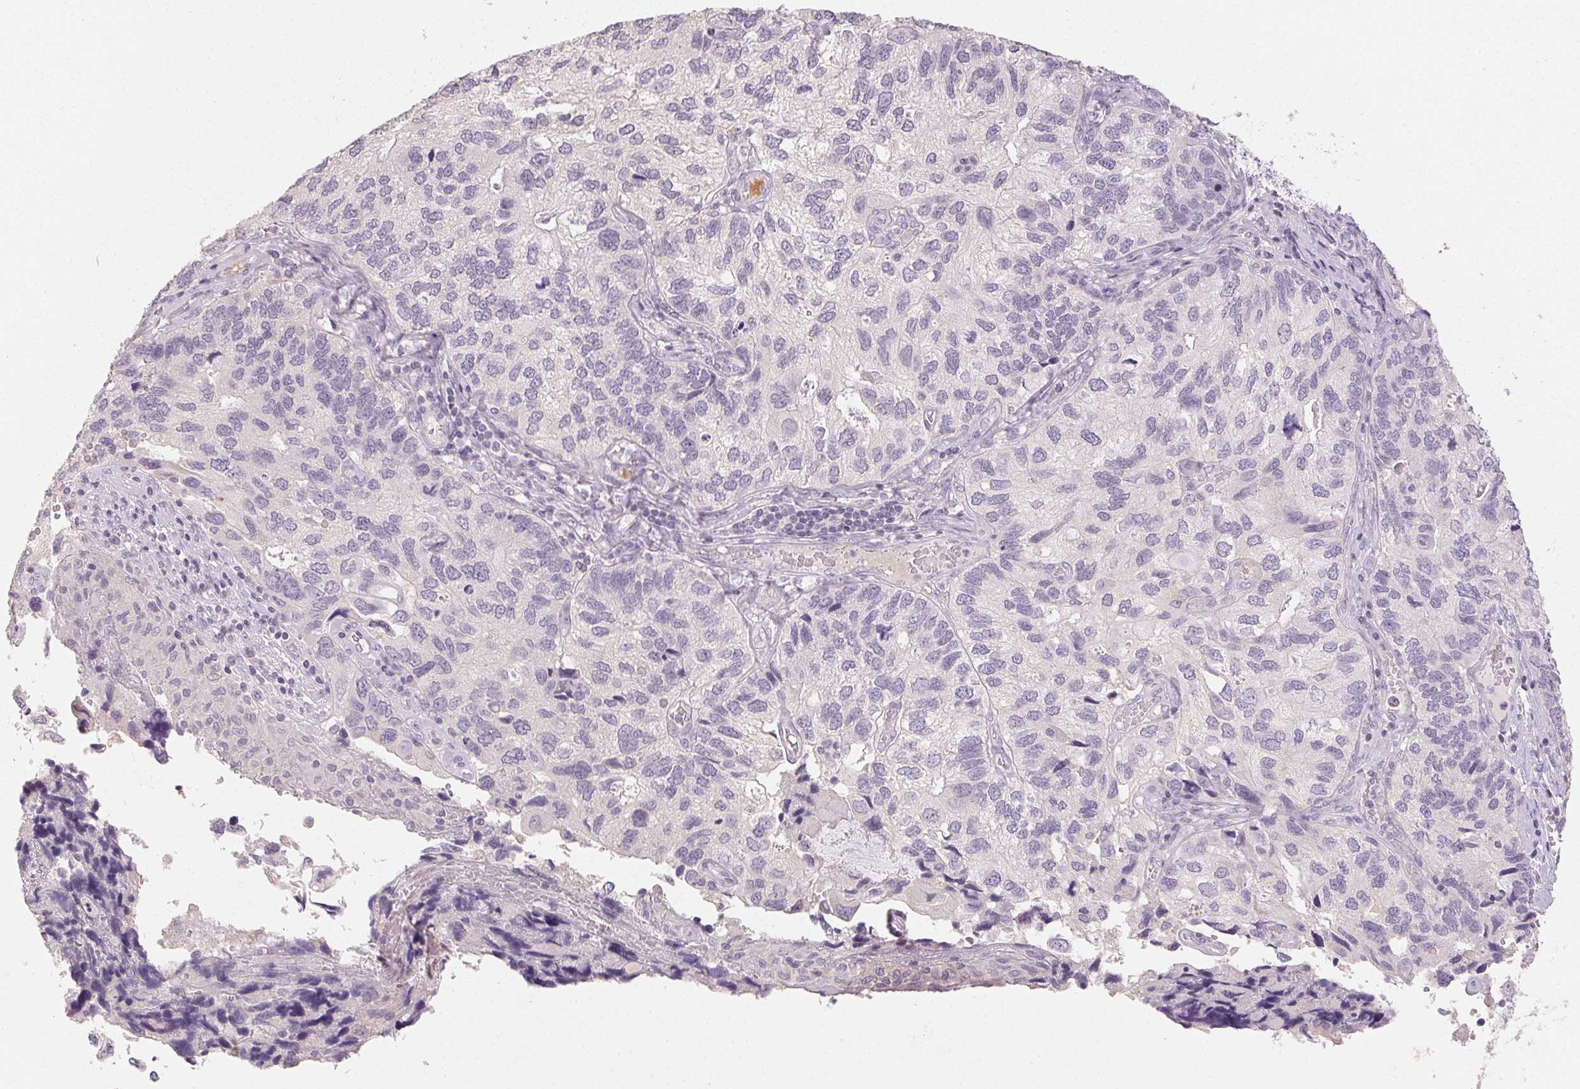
{"staining": {"intensity": "negative", "quantity": "none", "location": "none"}, "tissue": "endometrial cancer", "cell_type": "Tumor cells", "image_type": "cancer", "snomed": [{"axis": "morphology", "description": "Carcinoma, NOS"}, {"axis": "topography", "description": "Uterus"}], "caption": "Immunohistochemistry of human carcinoma (endometrial) exhibits no staining in tumor cells.", "gene": "LVRN", "patient": {"sex": "female", "age": 76}}